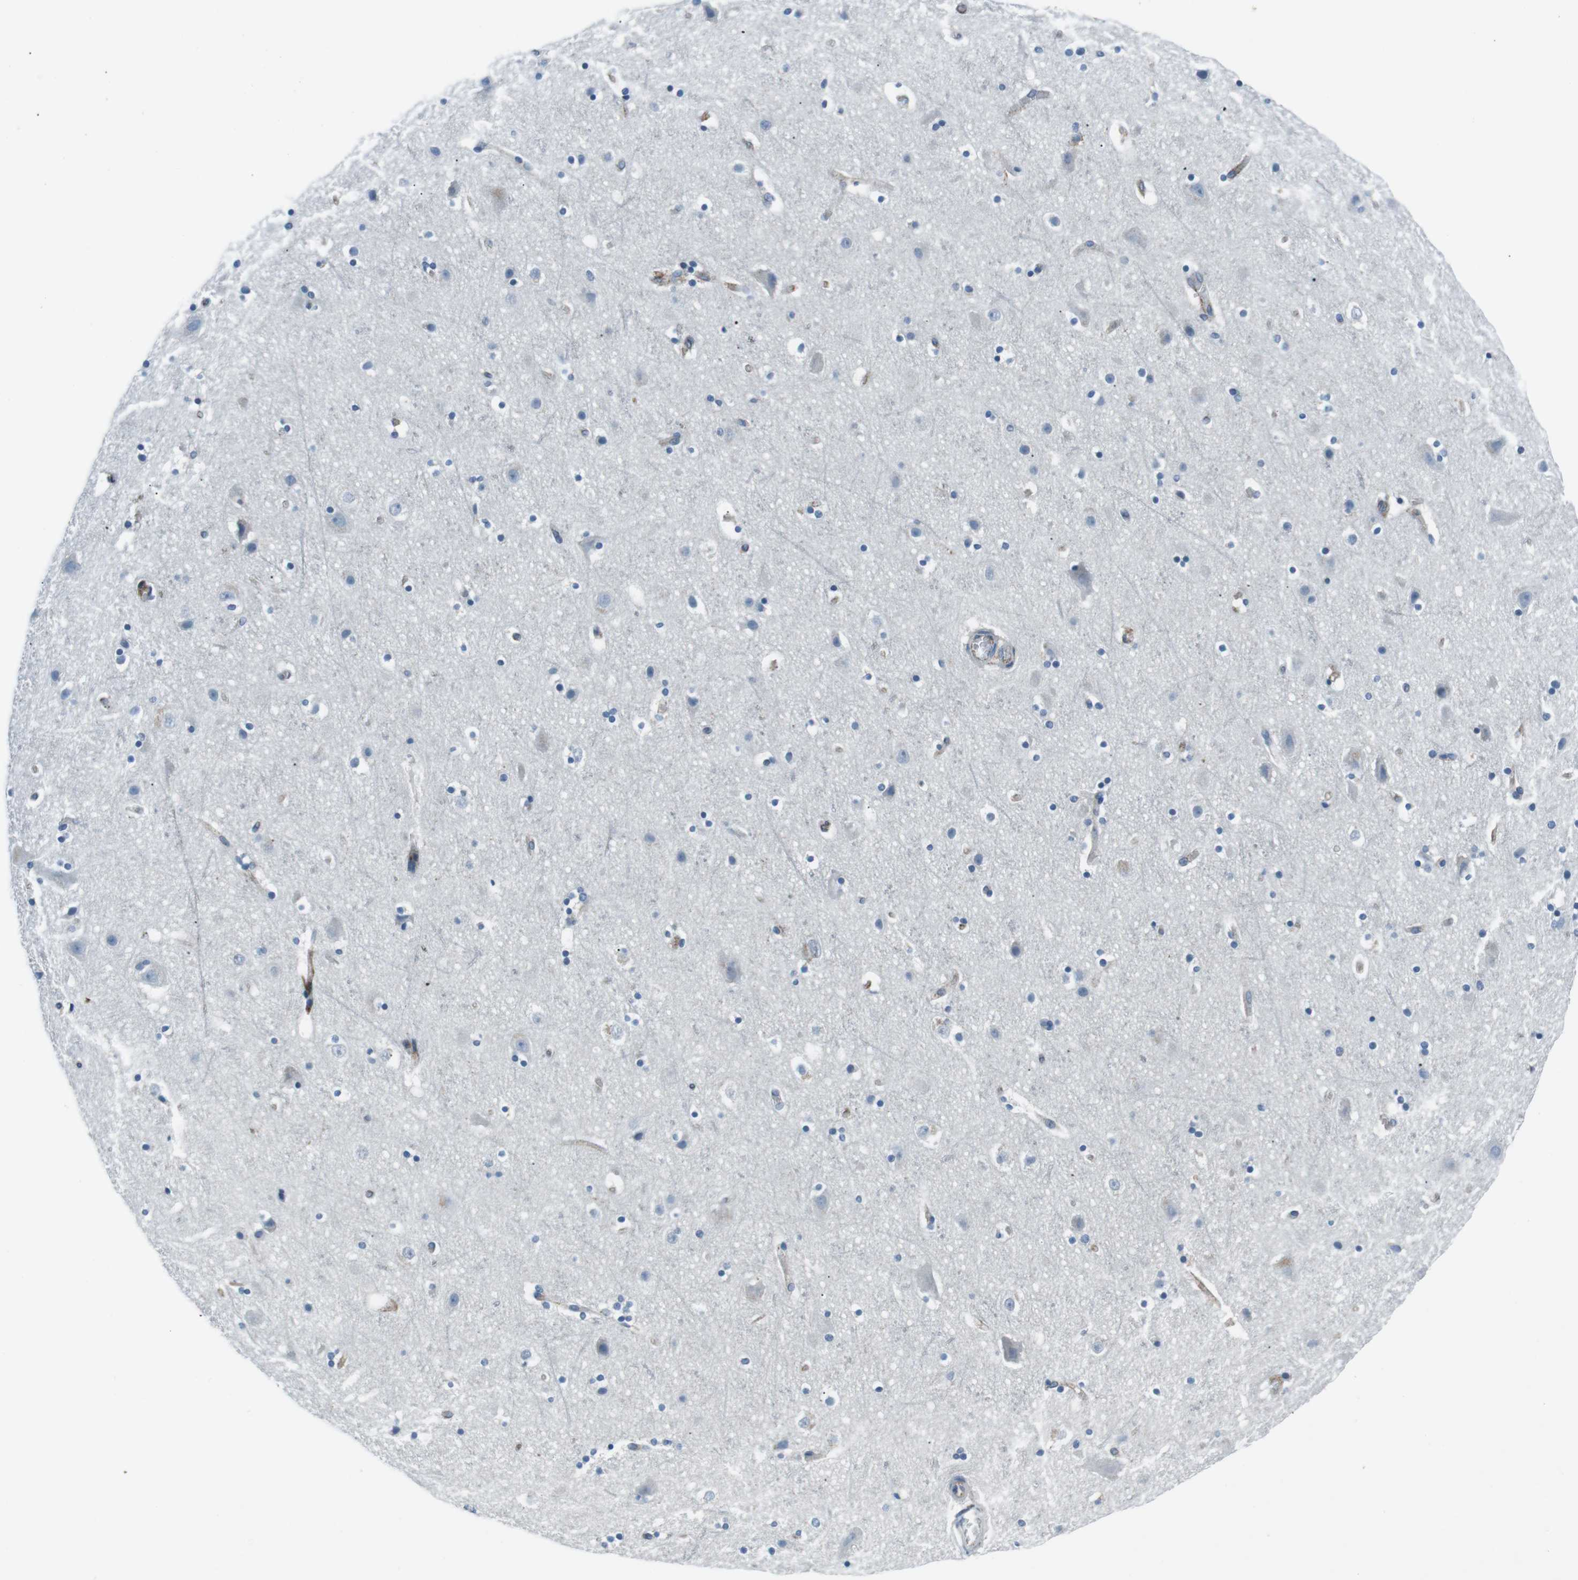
{"staining": {"intensity": "moderate", "quantity": "25%-75%", "location": "cytoplasmic/membranous"}, "tissue": "cerebral cortex", "cell_type": "Endothelial cells", "image_type": "normal", "snomed": [{"axis": "morphology", "description": "Normal tissue, NOS"}, {"axis": "topography", "description": "Cerebral cortex"}], "caption": "Immunohistochemical staining of normal human cerebral cortex displays moderate cytoplasmic/membranous protein positivity in approximately 25%-75% of endothelial cells. Immunohistochemistry (ihc) stains the protein in brown and the nuclei are stained blue.", "gene": "CSF2RA", "patient": {"sex": "male", "age": 45}}